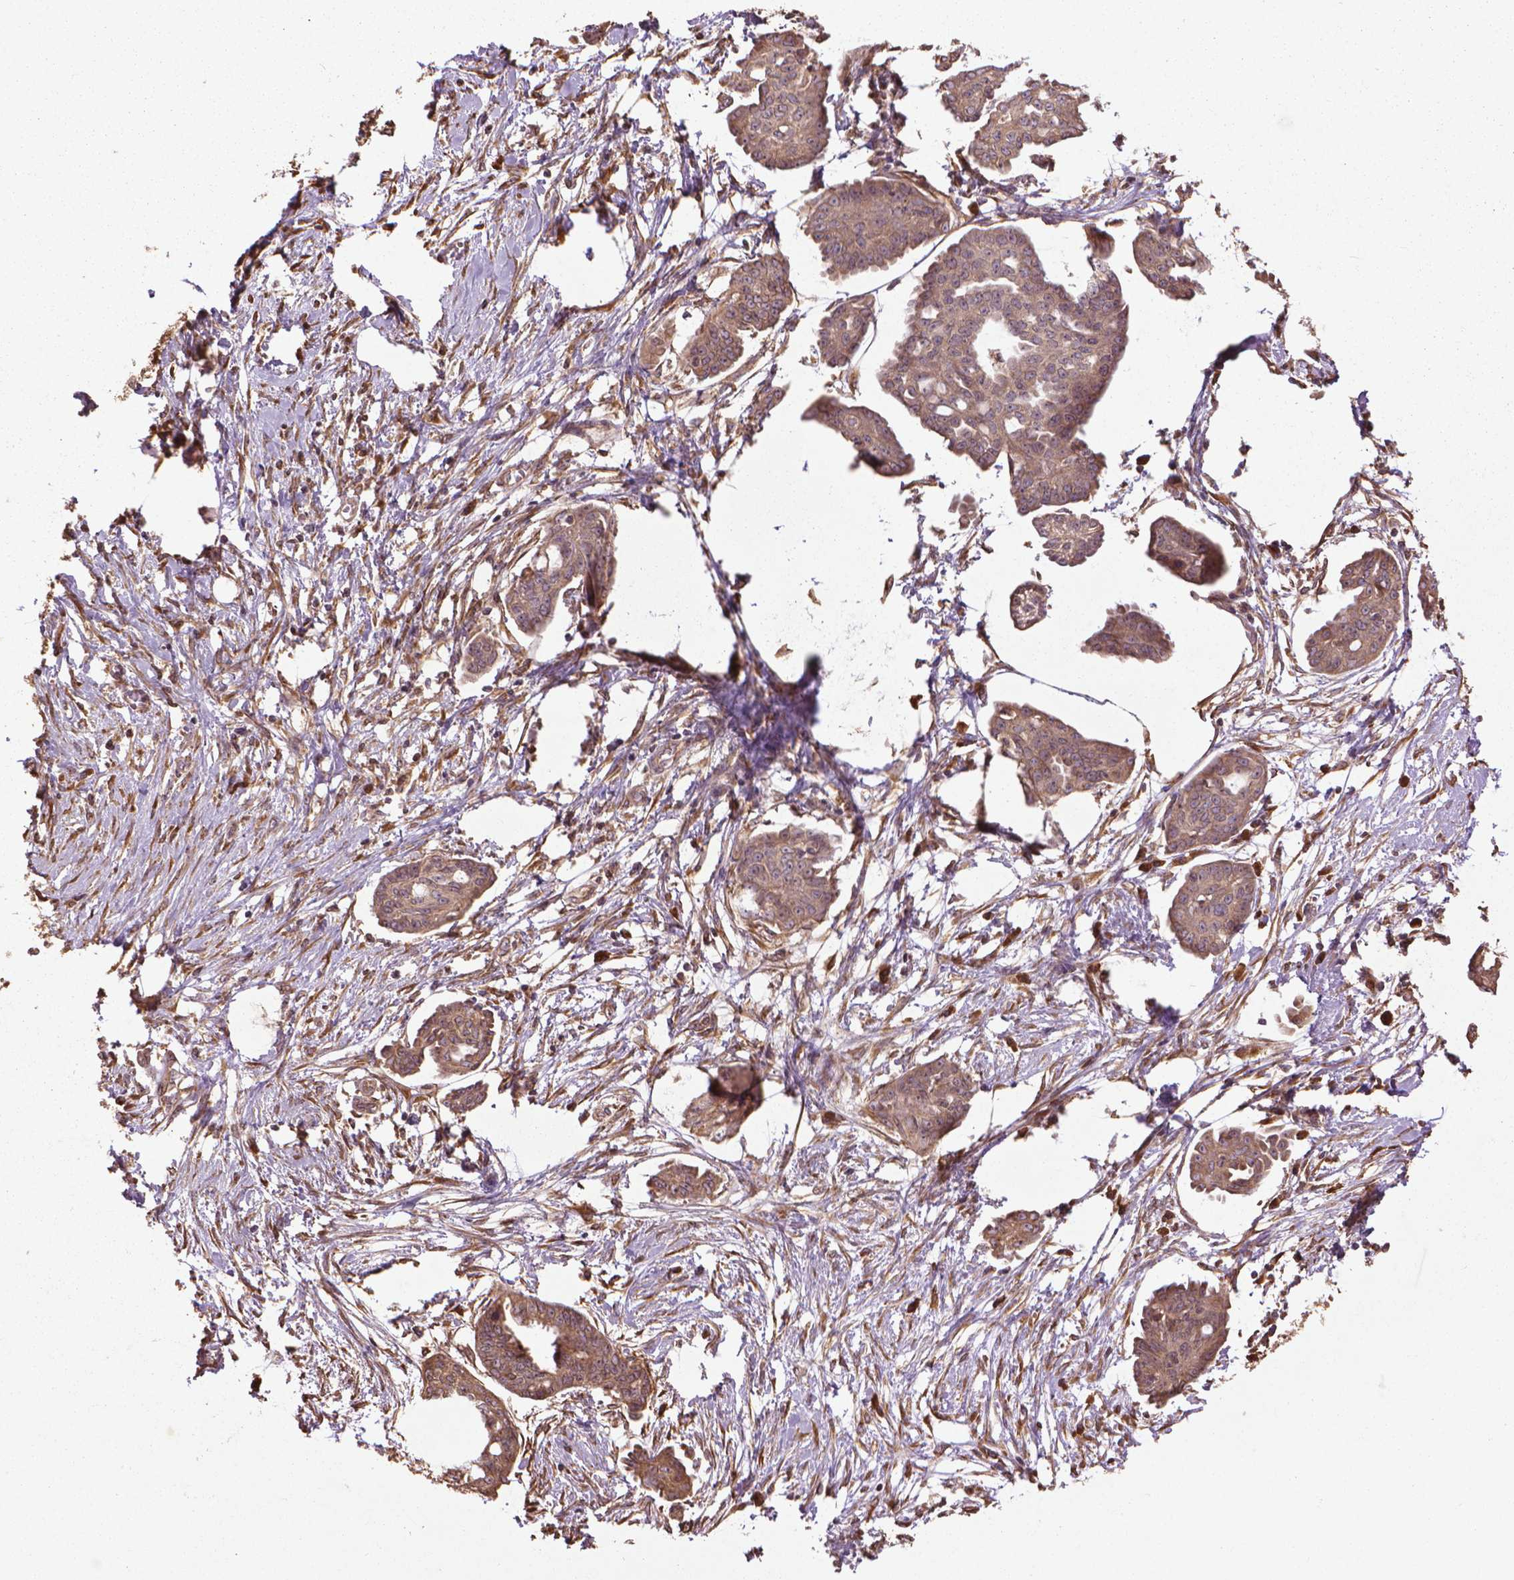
{"staining": {"intensity": "moderate", "quantity": ">75%", "location": "cytoplasmic/membranous"}, "tissue": "ovarian cancer", "cell_type": "Tumor cells", "image_type": "cancer", "snomed": [{"axis": "morphology", "description": "Cystadenocarcinoma, serous, NOS"}, {"axis": "topography", "description": "Ovary"}], "caption": "Protein analysis of serous cystadenocarcinoma (ovarian) tissue exhibits moderate cytoplasmic/membranous positivity in about >75% of tumor cells. The staining was performed using DAB to visualize the protein expression in brown, while the nuclei were stained in blue with hematoxylin (Magnification: 20x).", "gene": "GAS1", "patient": {"sex": "female", "age": 71}}